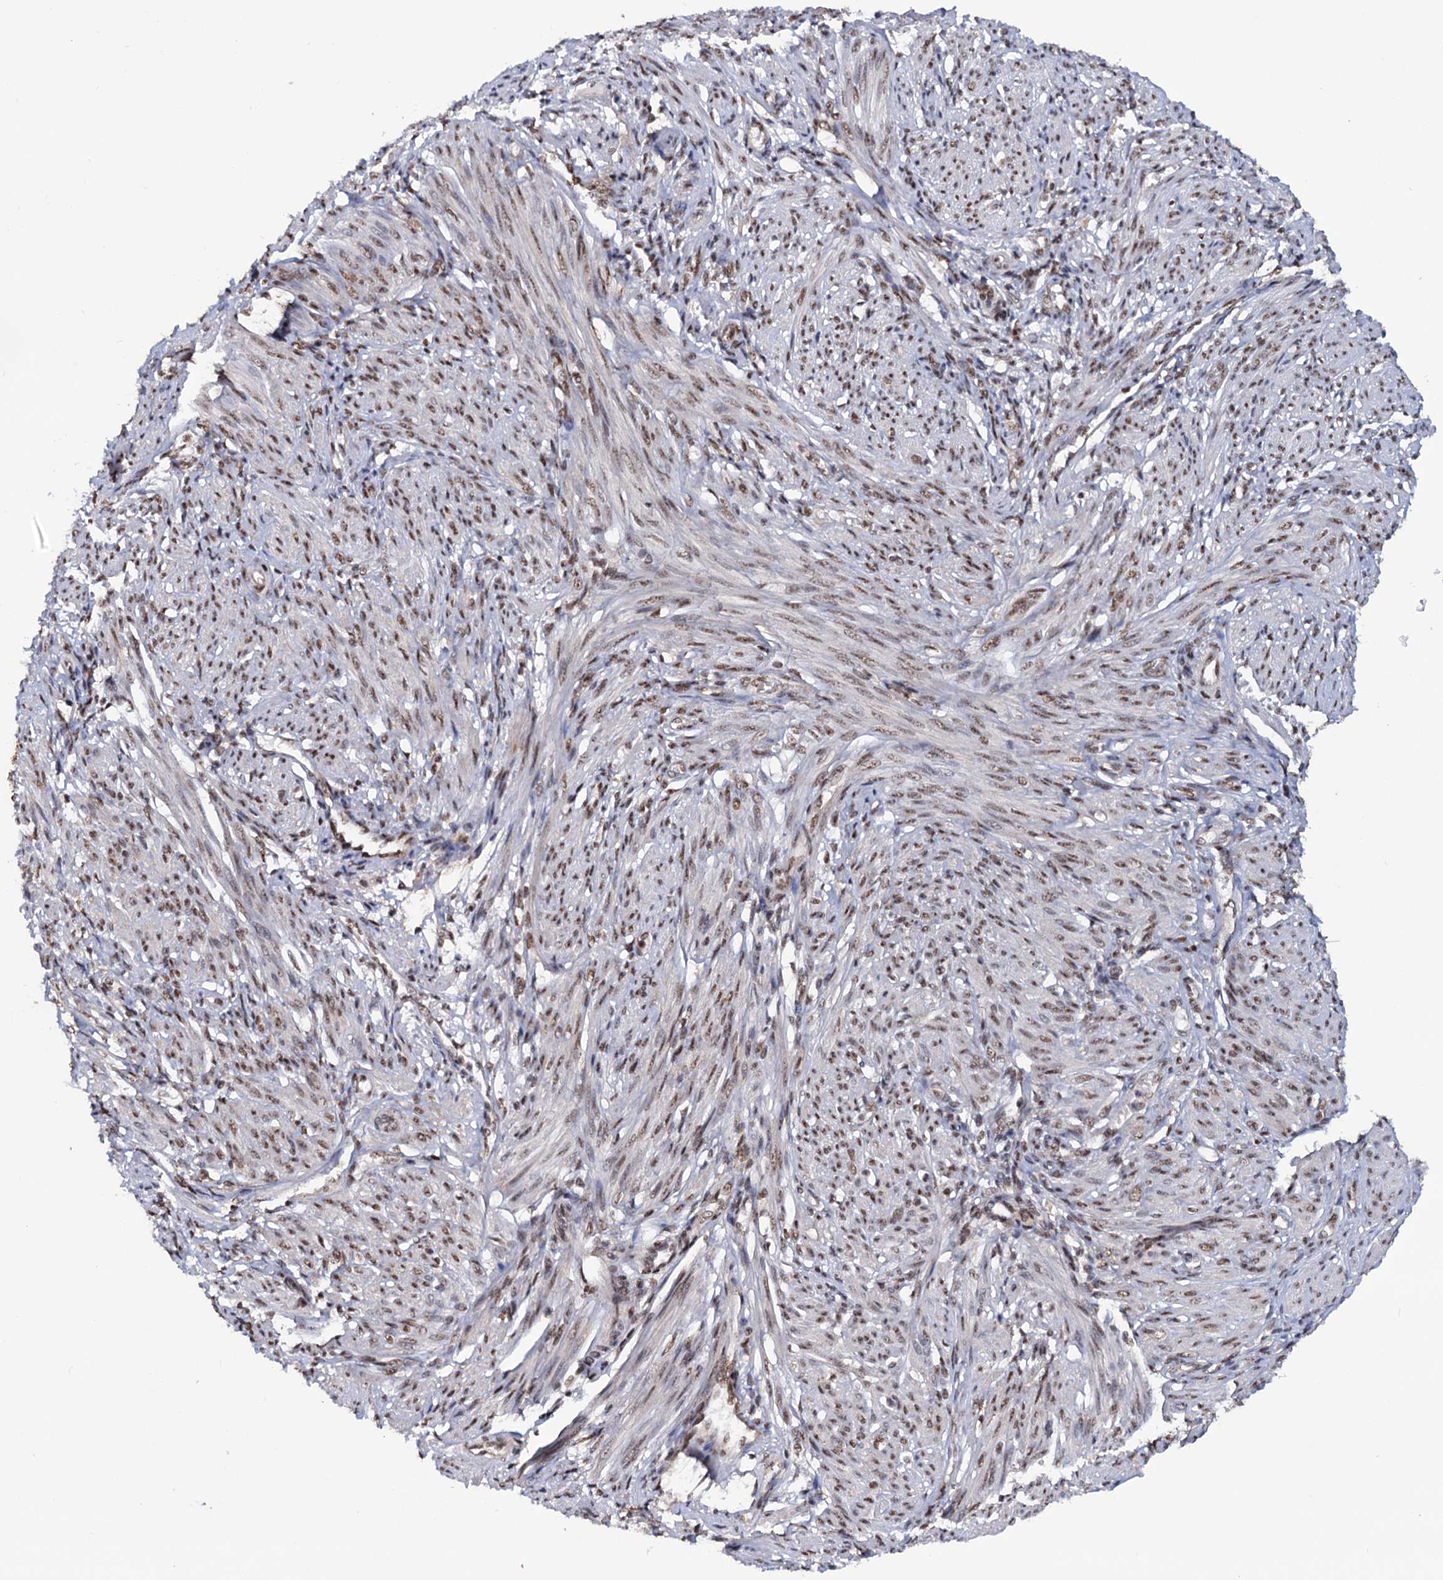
{"staining": {"intensity": "moderate", "quantity": "25%-75%", "location": "nuclear"}, "tissue": "smooth muscle", "cell_type": "Smooth muscle cells", "image_type": "normal", "snomed": [{"axis": "morphology", "description": "Normal tissue, NOS"}, {"axis": "topography", "description": "Smooth muscle"}], "caption": "Moderate nuclear positivity for a protein is seen in about 25%-75% of smooth muscle cells of benign smooth muscle using immunohistochemistry.", "gene": "TBC1D12", "patient": {"sex": "female", "age": 39}}